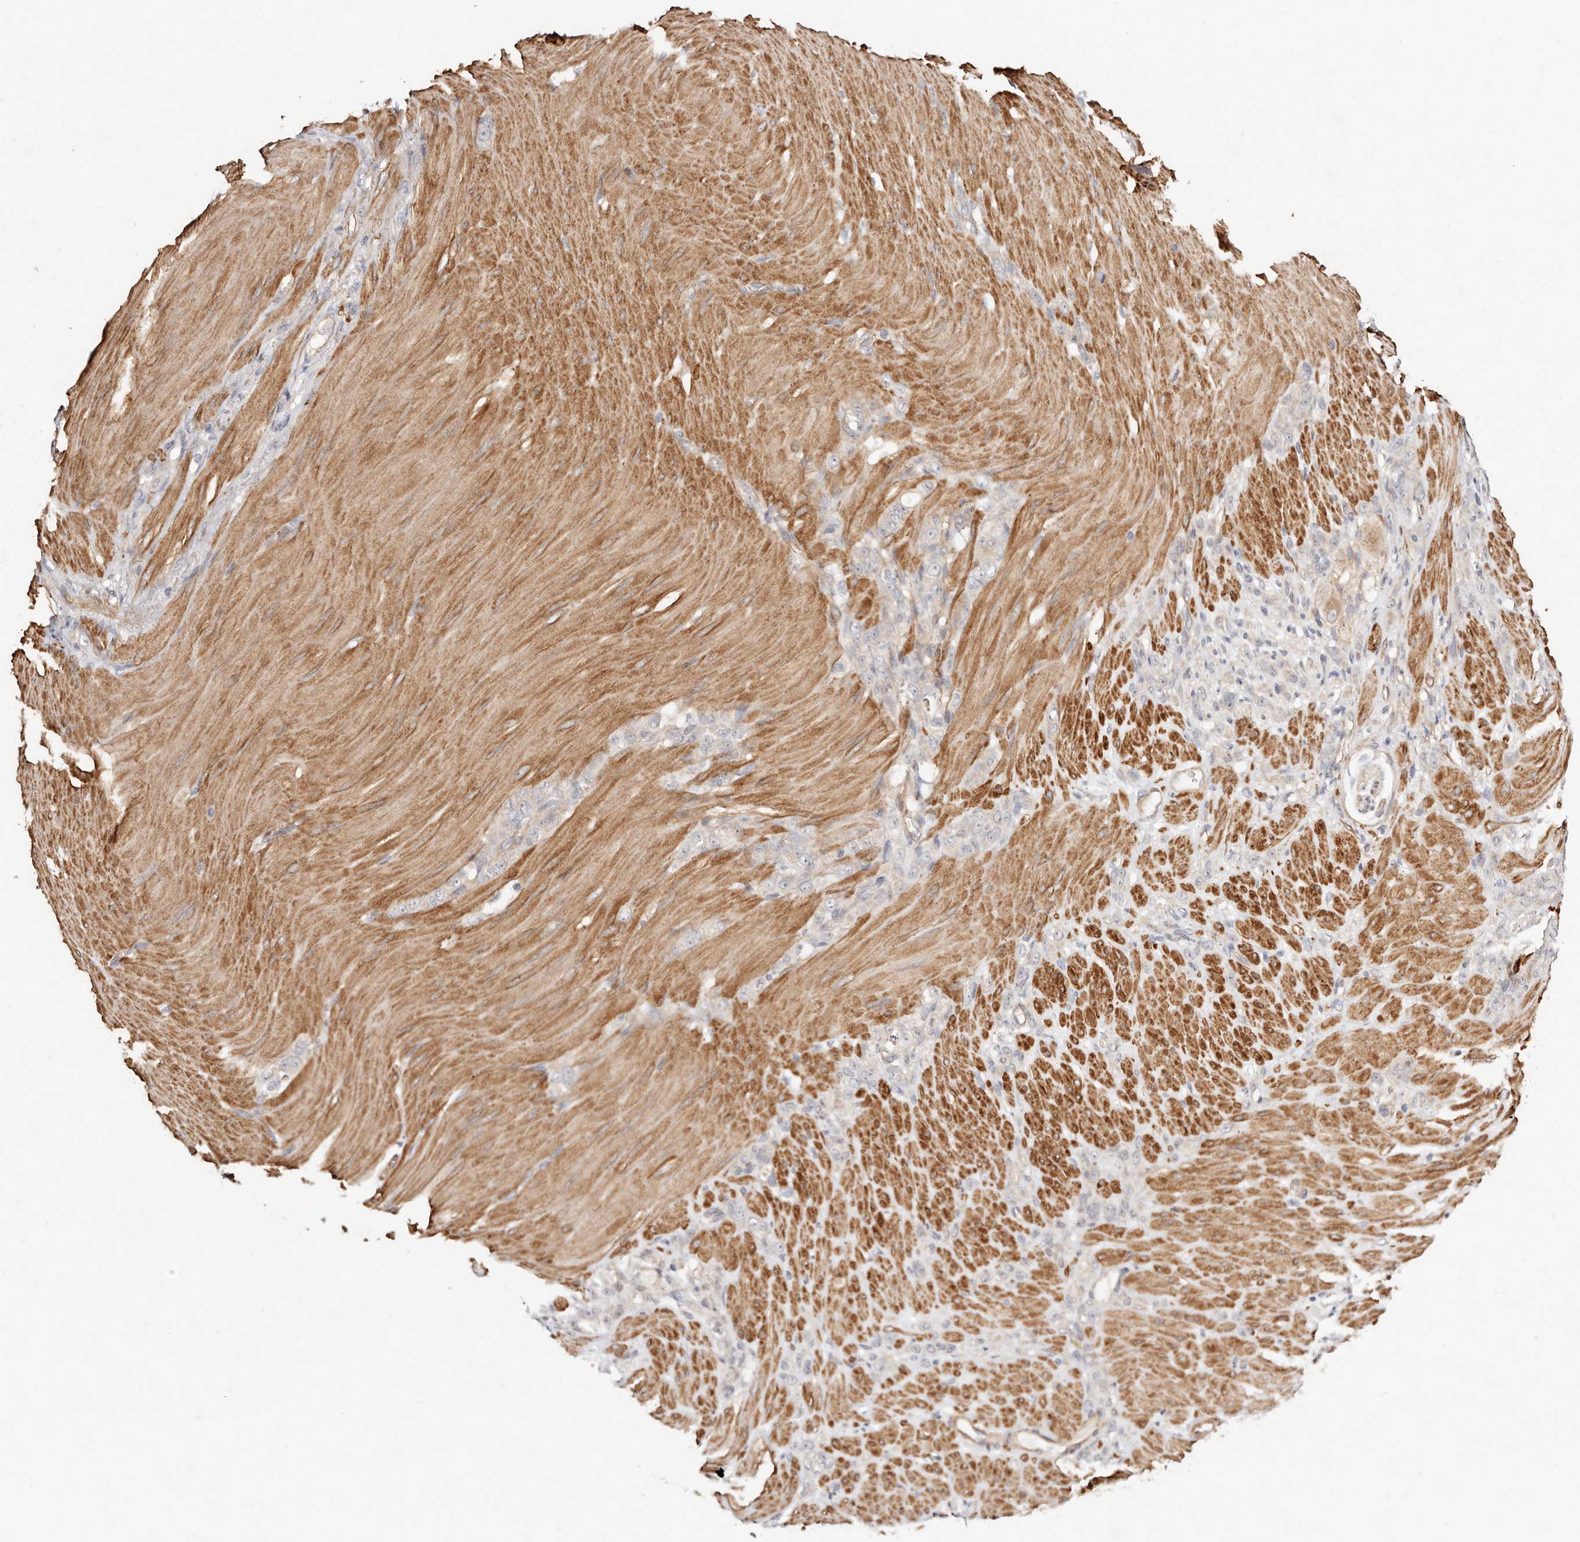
{"staining": {"intensity": "negative", "quantity": "none", "location": "none"}, "tissue": "stomach cancer", "cell_type": "Tumor cells", "image_type": "cancer", "snomed": [{"axis": "morphology", "description": "Normal tissue, NOS"}, {"axis": "morphology", "description": "Adenocarcinoma, NOS"}, {"axis": "topography", "description": "Stomach"}], "caption": "Immunohistochemistry (IHC) of stomach adenocarcinoma exhibits no staining in tumor cells. (Brightfield microscopy of DAB (3,3'-diaminobenzidine) immunohistochemistry at high magnification).", "gene": "MTMR11", "patient": {"sex": "male", "age": 82}}